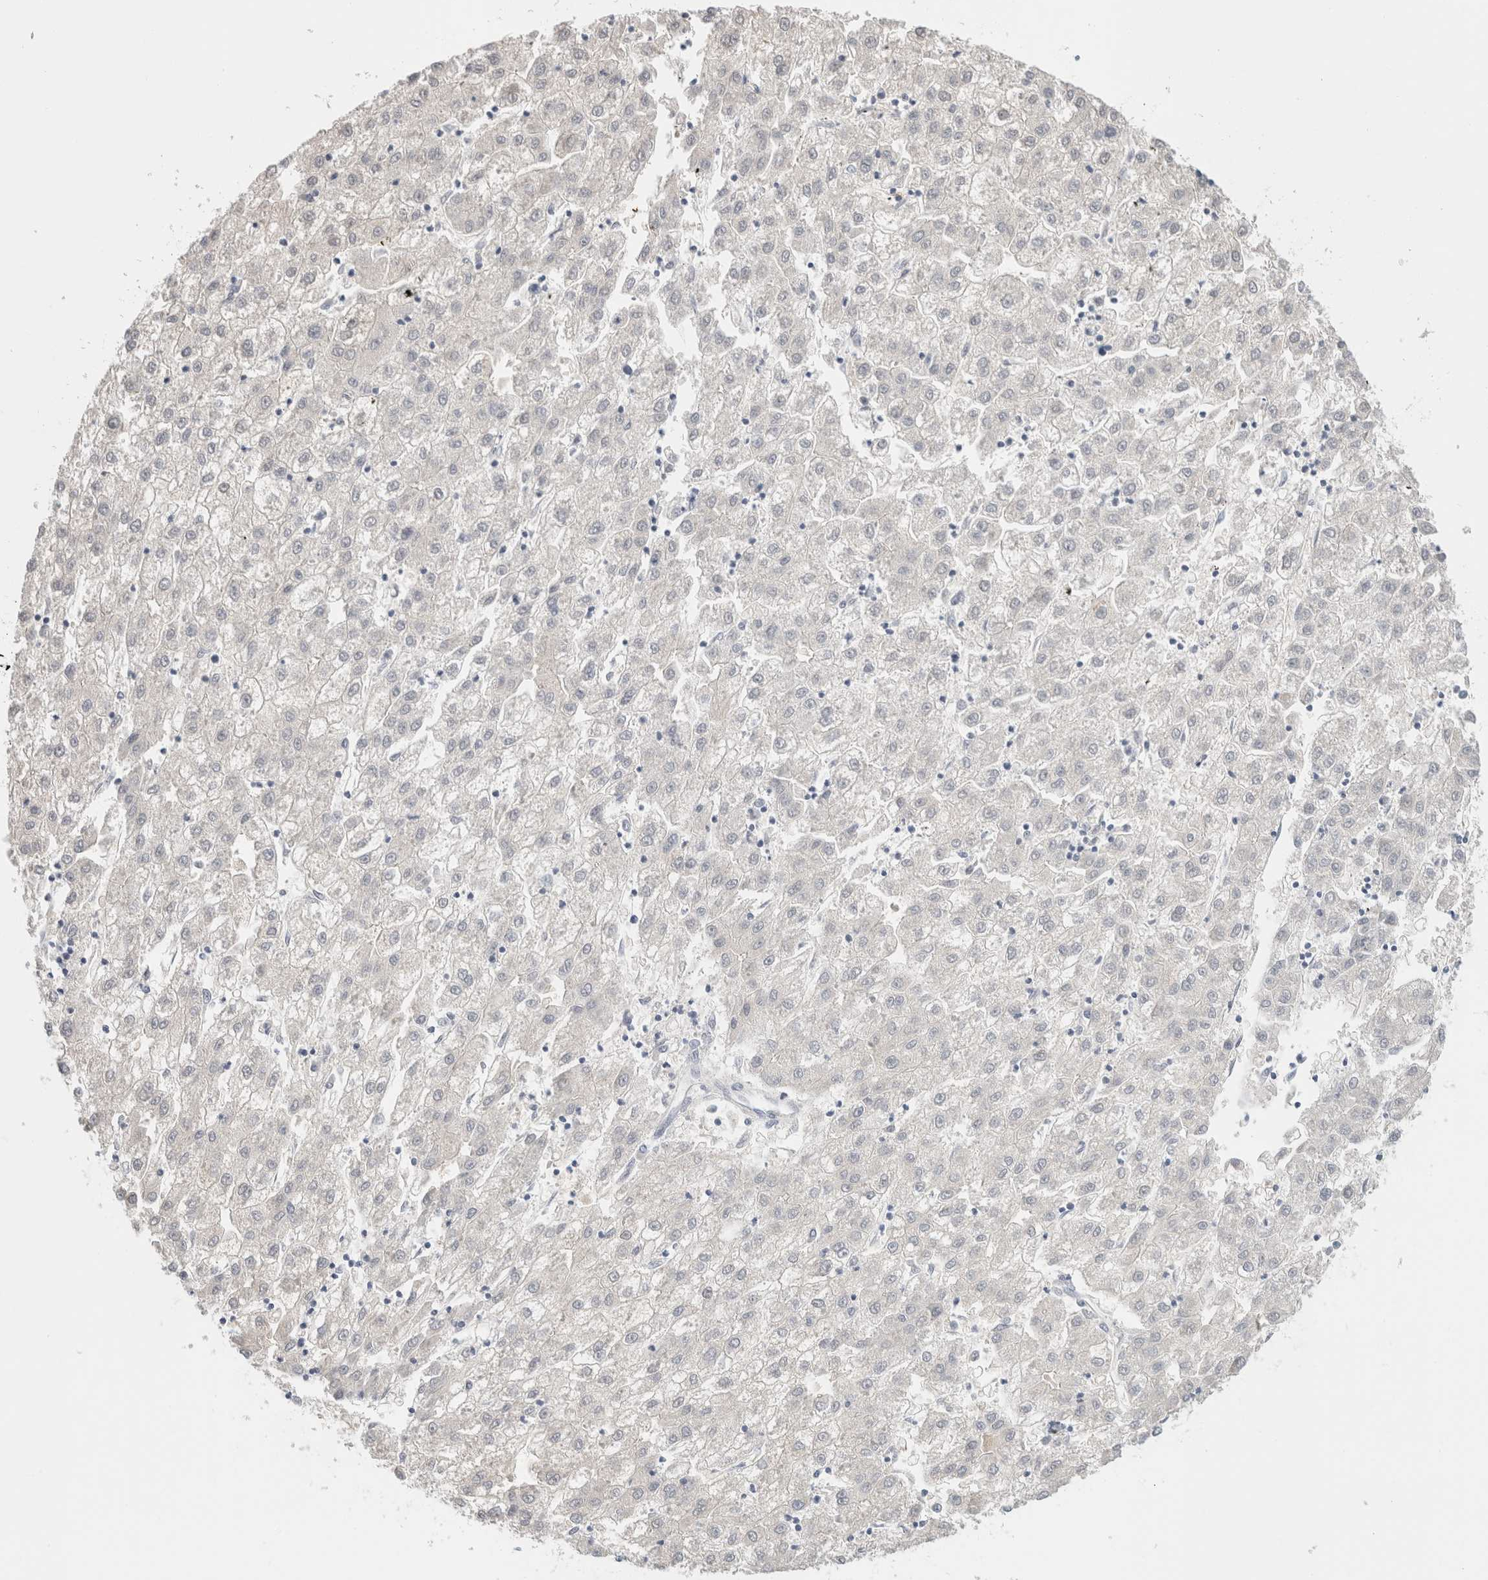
{"staining": {"intensity": "negative", "quantity": "none", "location": "none"}, "tissue": "liver cancer", "cell_type": "Tumor cells", "image_type": "cancer", "snomed": [{"axis": "morphology", "description": "Carcinoma, Hepatocellular, NOS"}, {"axis": "topography", "description": "Liver"}], "caption": "A micrograph of human liver cancer is negative for staining in tumor cells. (IHC, brightfield microscopy, high magnification).", "gene": "RTN4", "patient": {"sex": "male", "age": 72}}